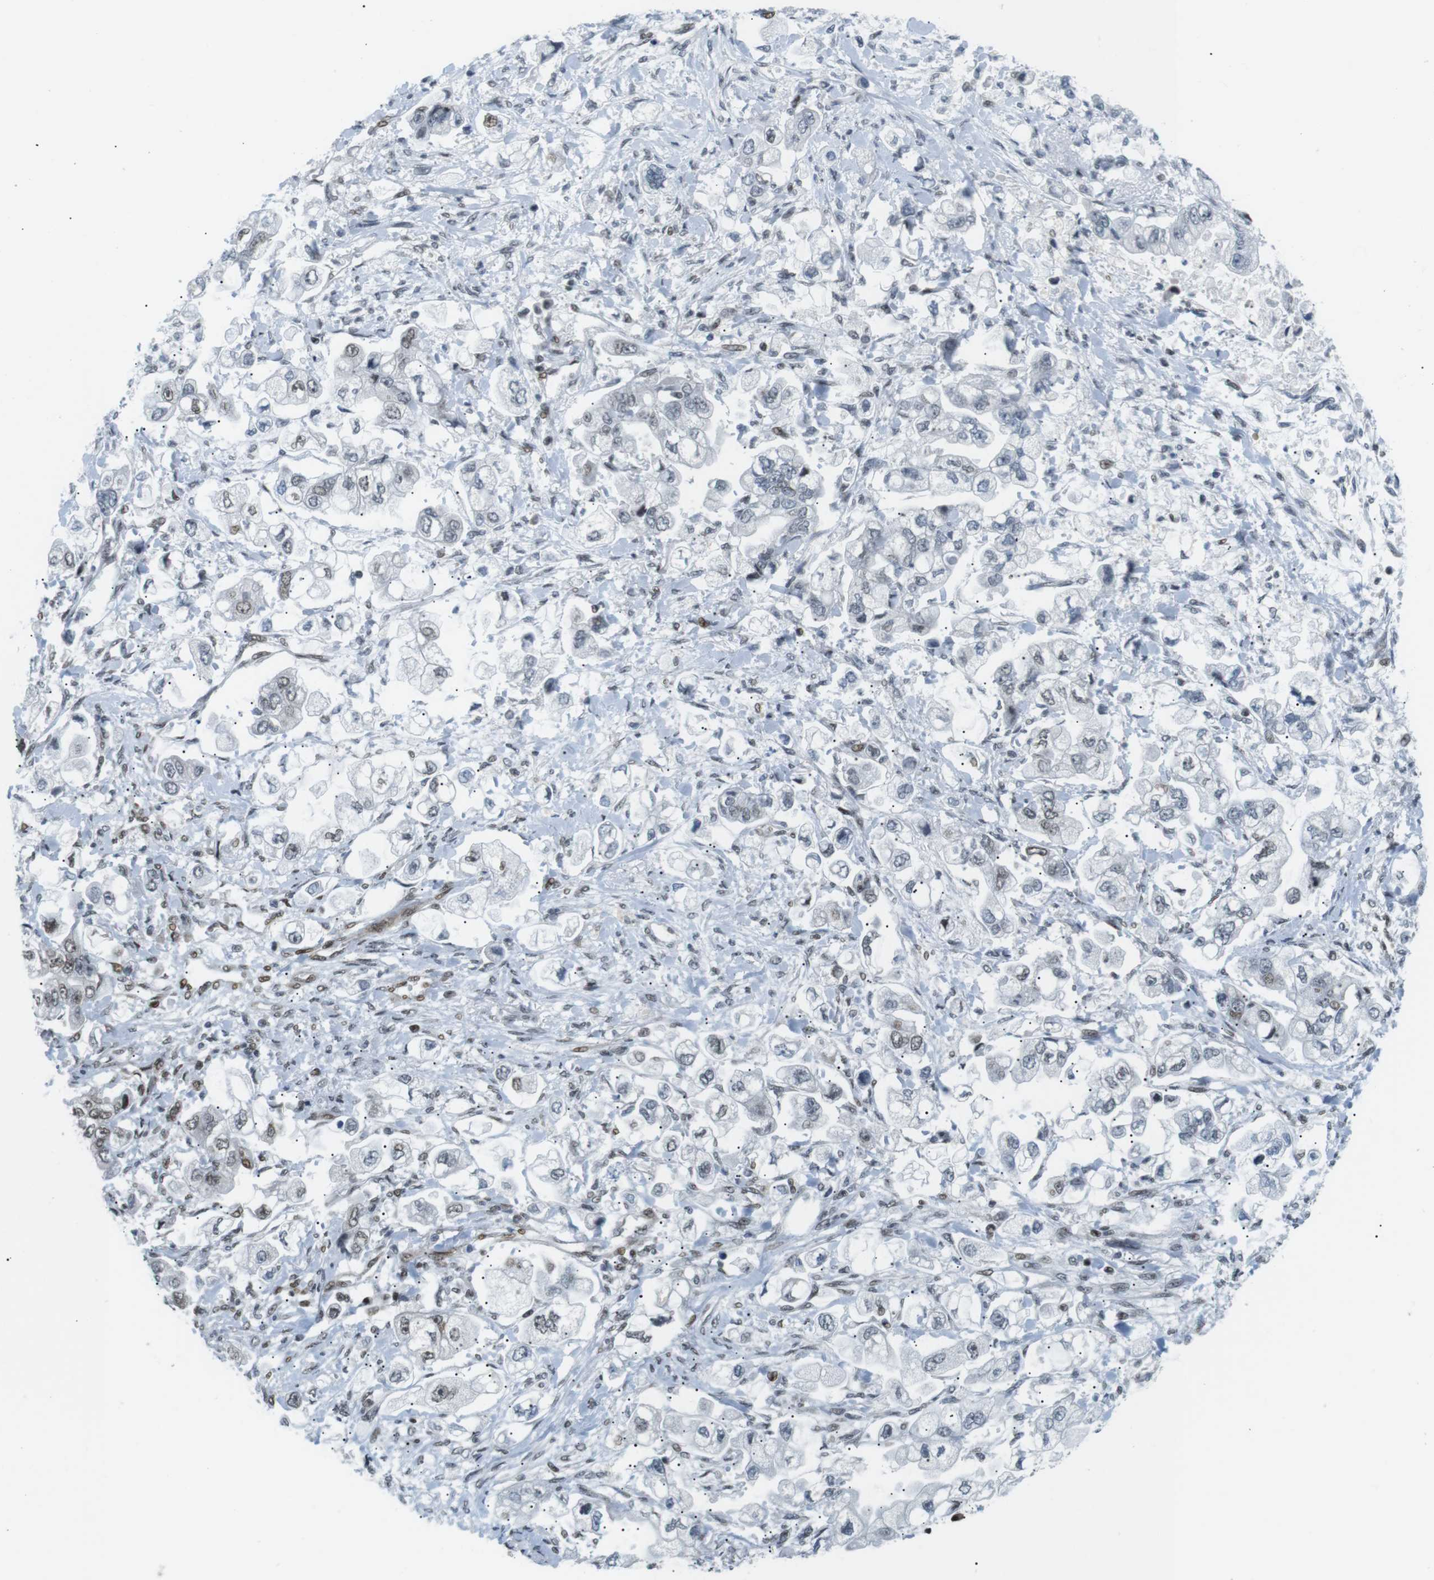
{"staining": {"intensity": "moderate", "quantity": "25%-75%", "location": "nuclear"}, "tissue": "stomach cancer", "cell_type": "Tumor cells", "image_type": "cancer", "snomed": [{"axis": "morphology", "description": "Normal tissue, NOS"}, {"axis": "morphology", "description": "Adenocarcinoma, NOS"}, {"axis": "topography", "description": "Stomach"}], "caption": "Stomach cancer (adenocarcinoma) stained with a protein marker shows moderate staining in tumor cells.", "gene": "CDC27", "patient": {"sex": "male", "age": 62}}